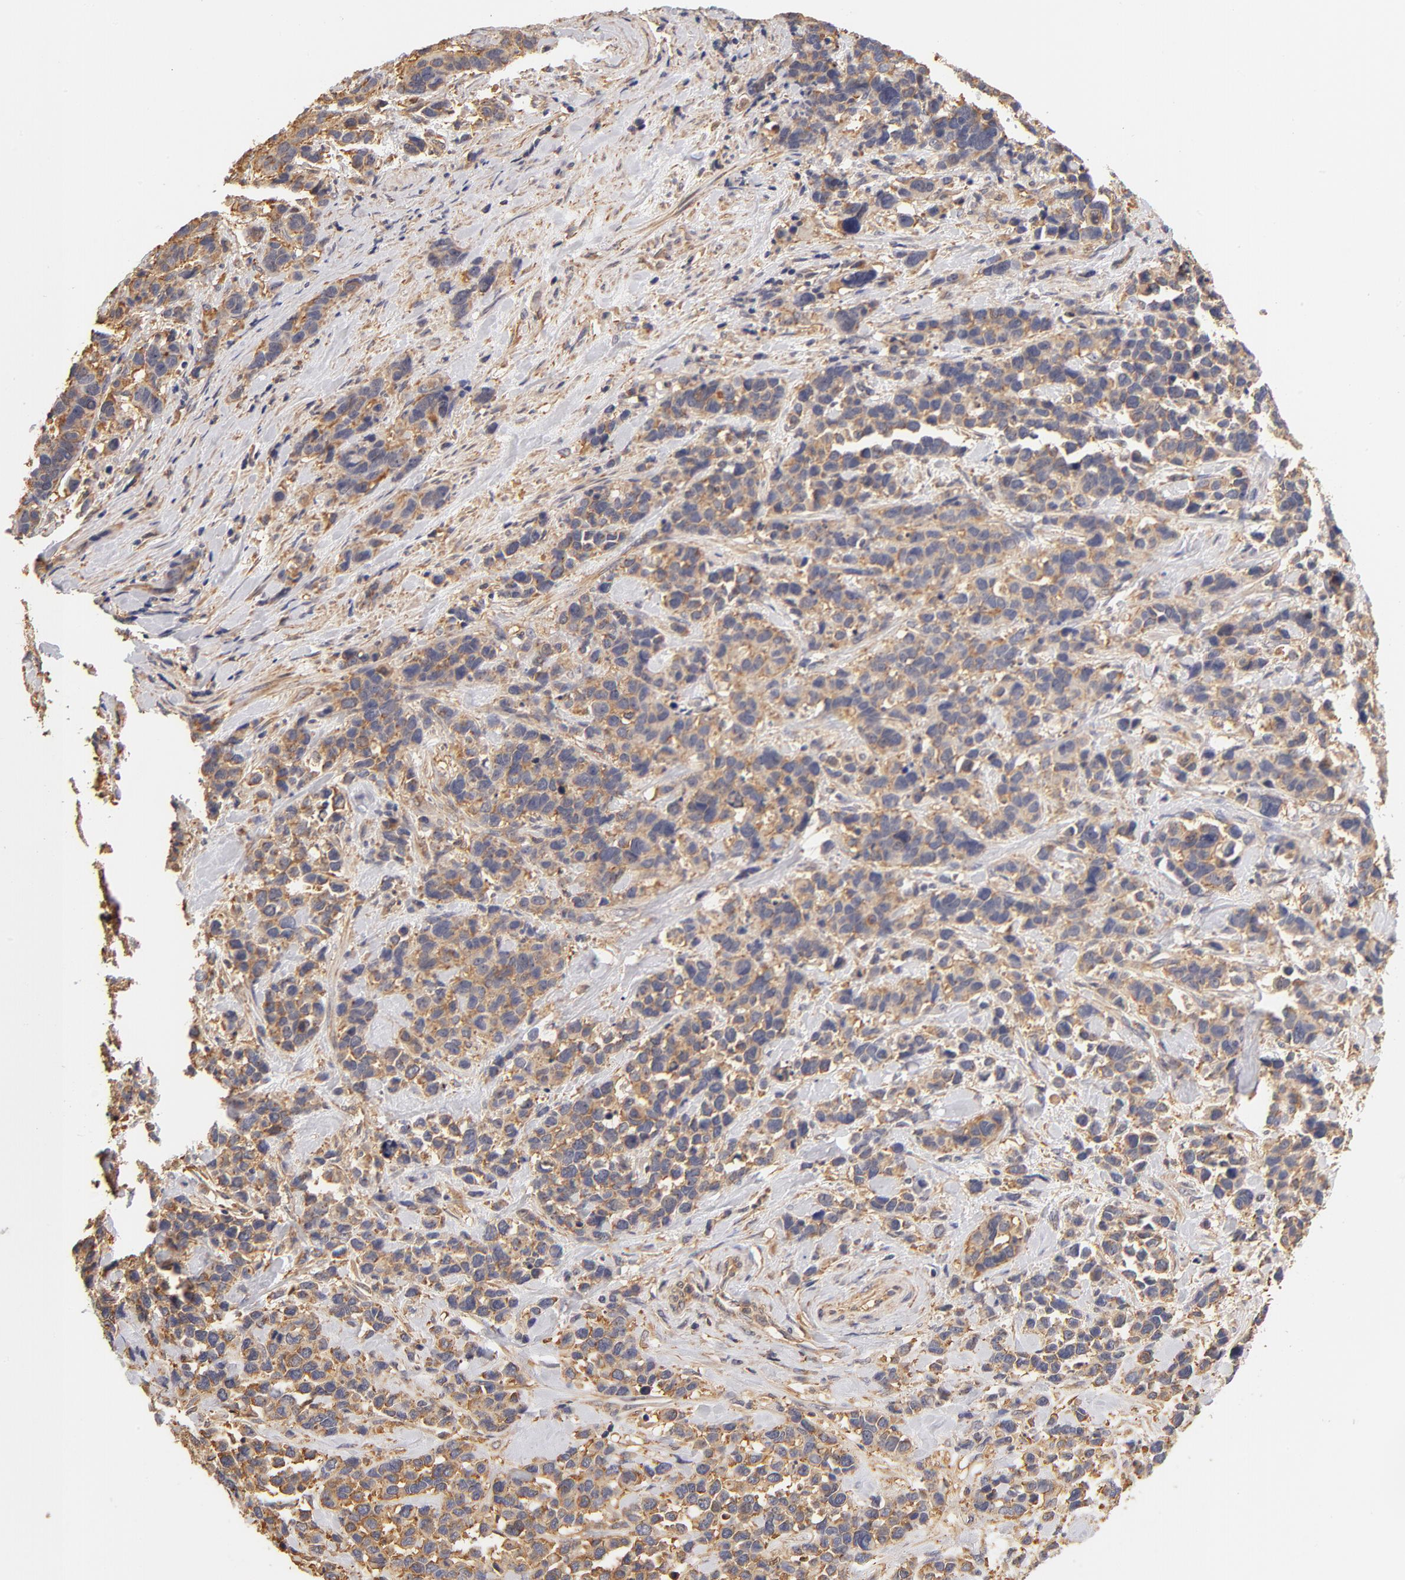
{"staining": {"intensity": "weak", "quantity": "25%-75%", "location": "cytoplasmic/membranous"}, "tissue": "stomach cancer", "cell_type": "Tumor cells", "image_type": "cancer", "snomed": [{"axis": "morphology", "description": "Adenocarcinoma, NOS"}, {"axis": "topography", "description": "Stomach, upper"}], "caption": "A high-resolution photomicrograph shows IHC staining of stomach cancer, which displays weak cytoplasmic/membranous staining in about 25%-75% of tumor cells.", "gene": "FCMR", "patient": {"sex": "male", "age": 71}}